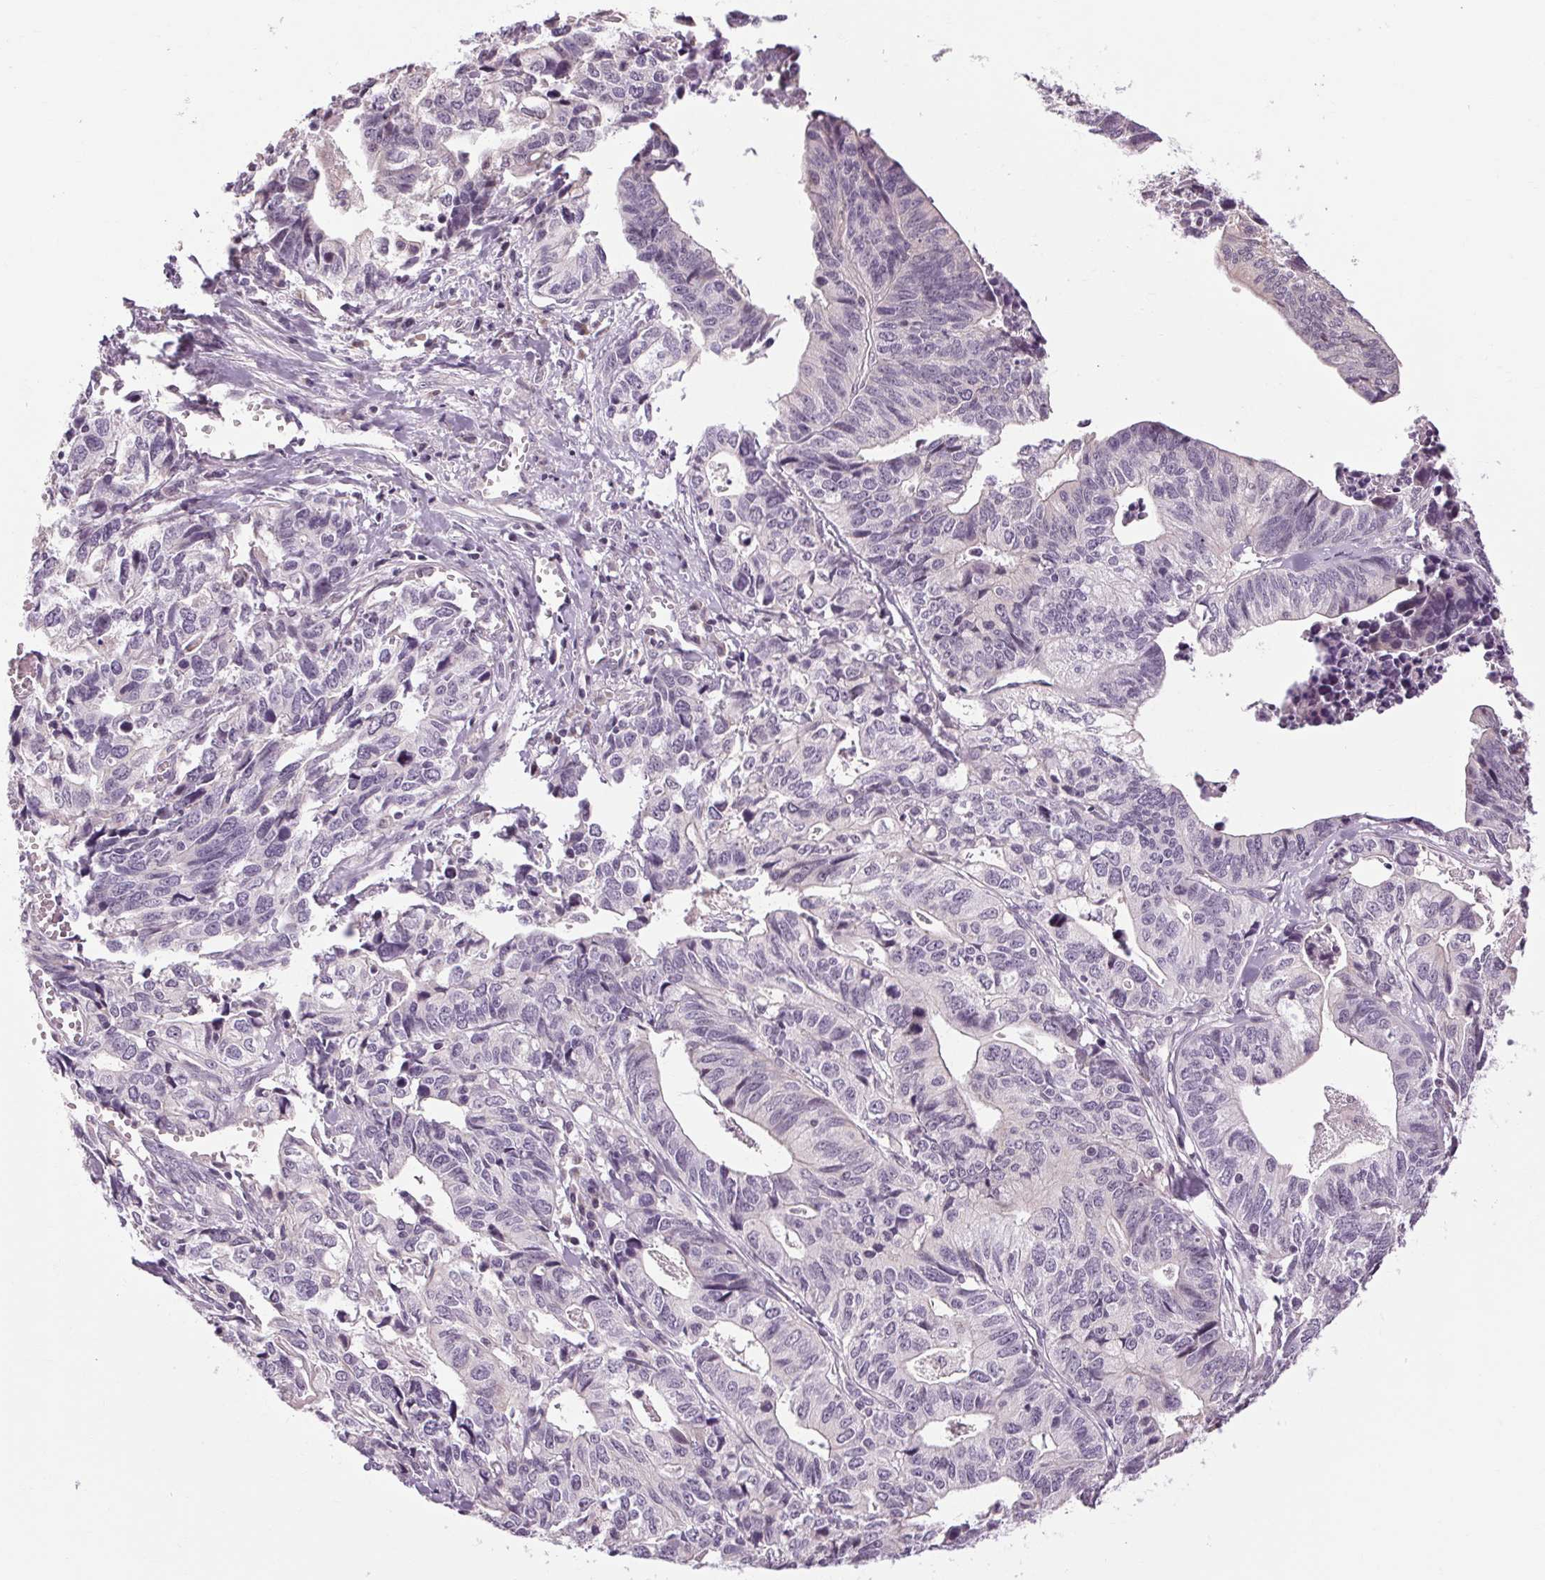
{"staining": {"intensity": "negative", "quantity": "none", "location": "none"}, "tissue": "stomach cancer", "cell_type": "Tumor cells", "image_type": "cancer", "snomed": [{"axis": "morphology", "description": "Adenocarcinoma, NOS"}, {"axis": "topography", "description": "Stomach, upper"}], "caption": "This micrograph is of stomach cancer (adenocarcinoma) stained with IHC to label a protein in brown with the nuclei are counter-stained blue. There is no expression in tumor cells.", "gene": "KLHL40", "patient": {"sex": "female", "age": 67}}